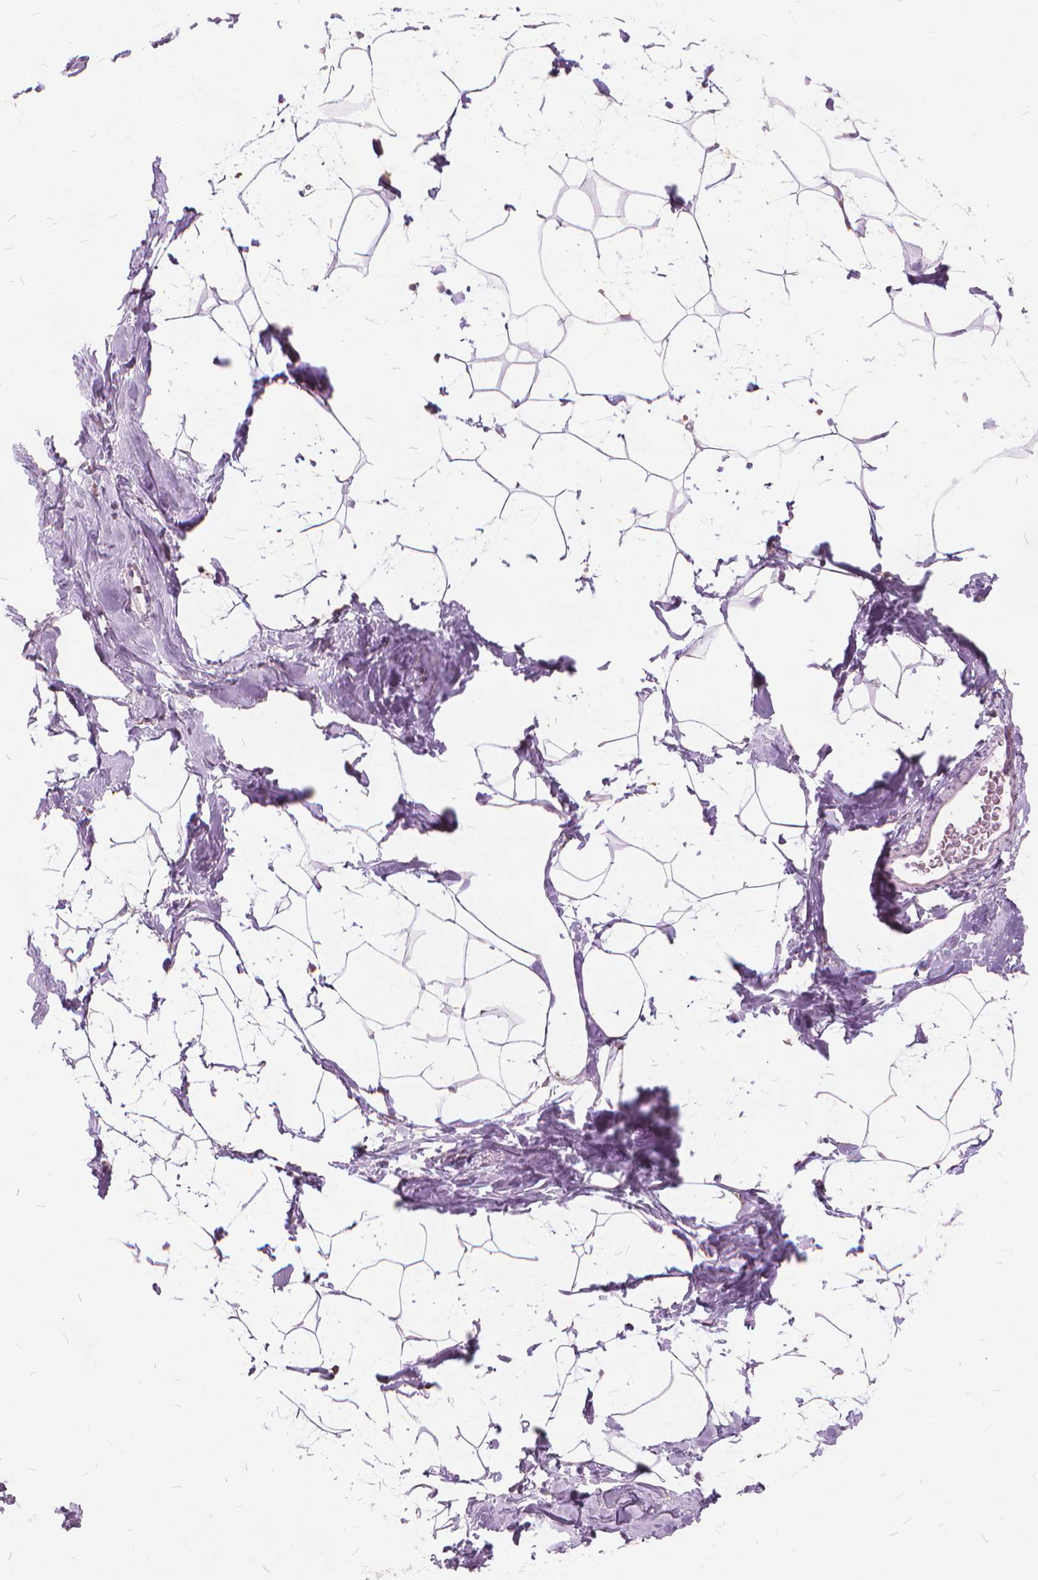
{"staining": {"intensity": "negative", "quantity": "none", "location": "none"}, "tissue": "breast", "cell_type": "Adipocytes", "image_type": "normal", "snomed": [{"axis": "morphology", "description": "Normal tissue, NOS"}, {"axis": "topography", "description": "Breast"}], "caption": "Immunohistochemistry photomicrograph of benign breast: human breast stained with DAB reveals no significant protein expression in adipocytes.", "gene": "DNM1", "patient": {"sex": "female", "age": 32}}